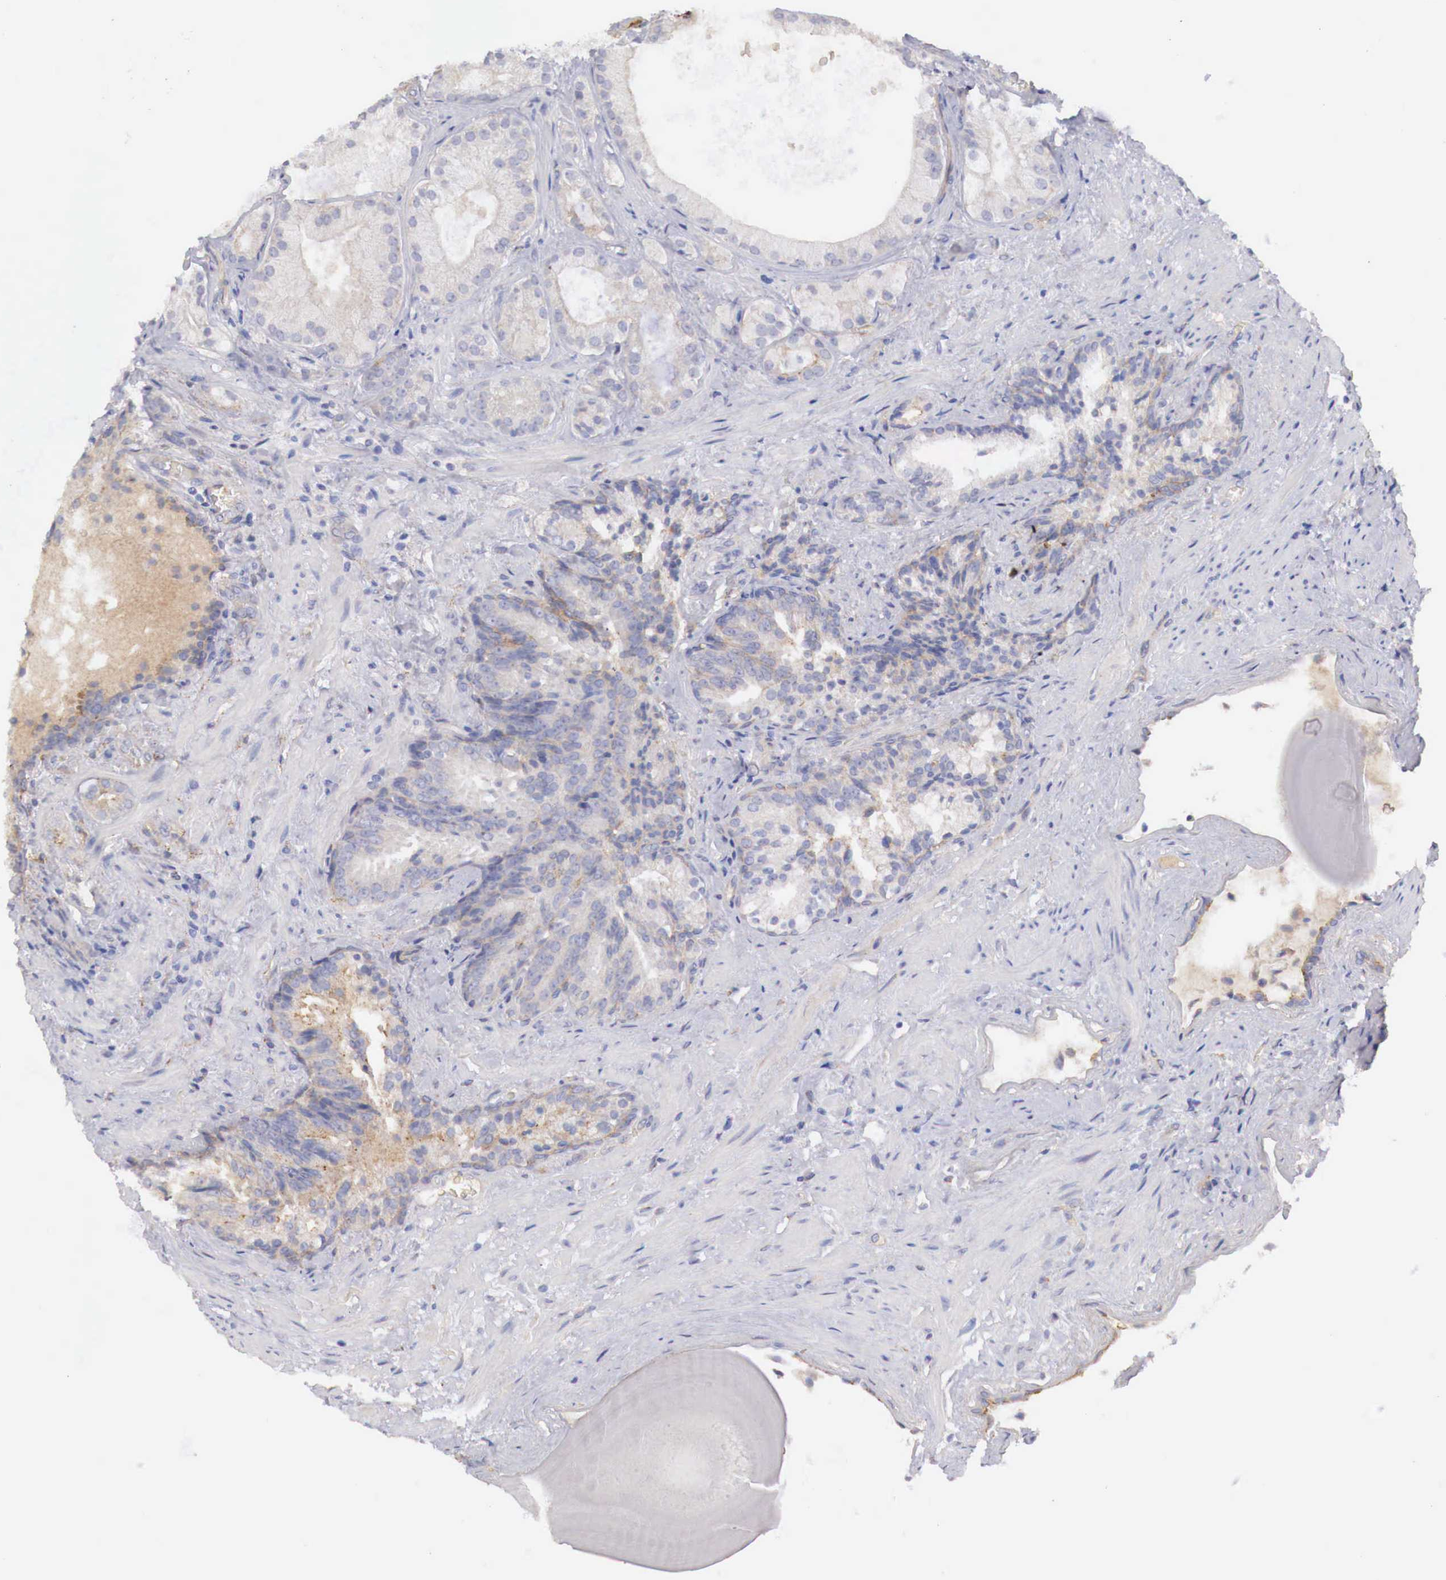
{"staining": {"intensity": "weak", "quantity": "<25%", "location": "cytoplasmic/membranous"}, "tissue": "prostate cancer", "cell_type": "Tumor cells", "image_type": "cancer", "snomed": [{"axis": "morphology", "description": "Adenocarcinoma, Medium grade"}, {"axis": "topography", "description": "Prostate"}], "caption": "IHC of medium-grade adenocarcinoma (prostate) reveals no expression in tumor cells.", "gene": "KLHDC7B", "patient": {"sex": "male", "age": 70}}